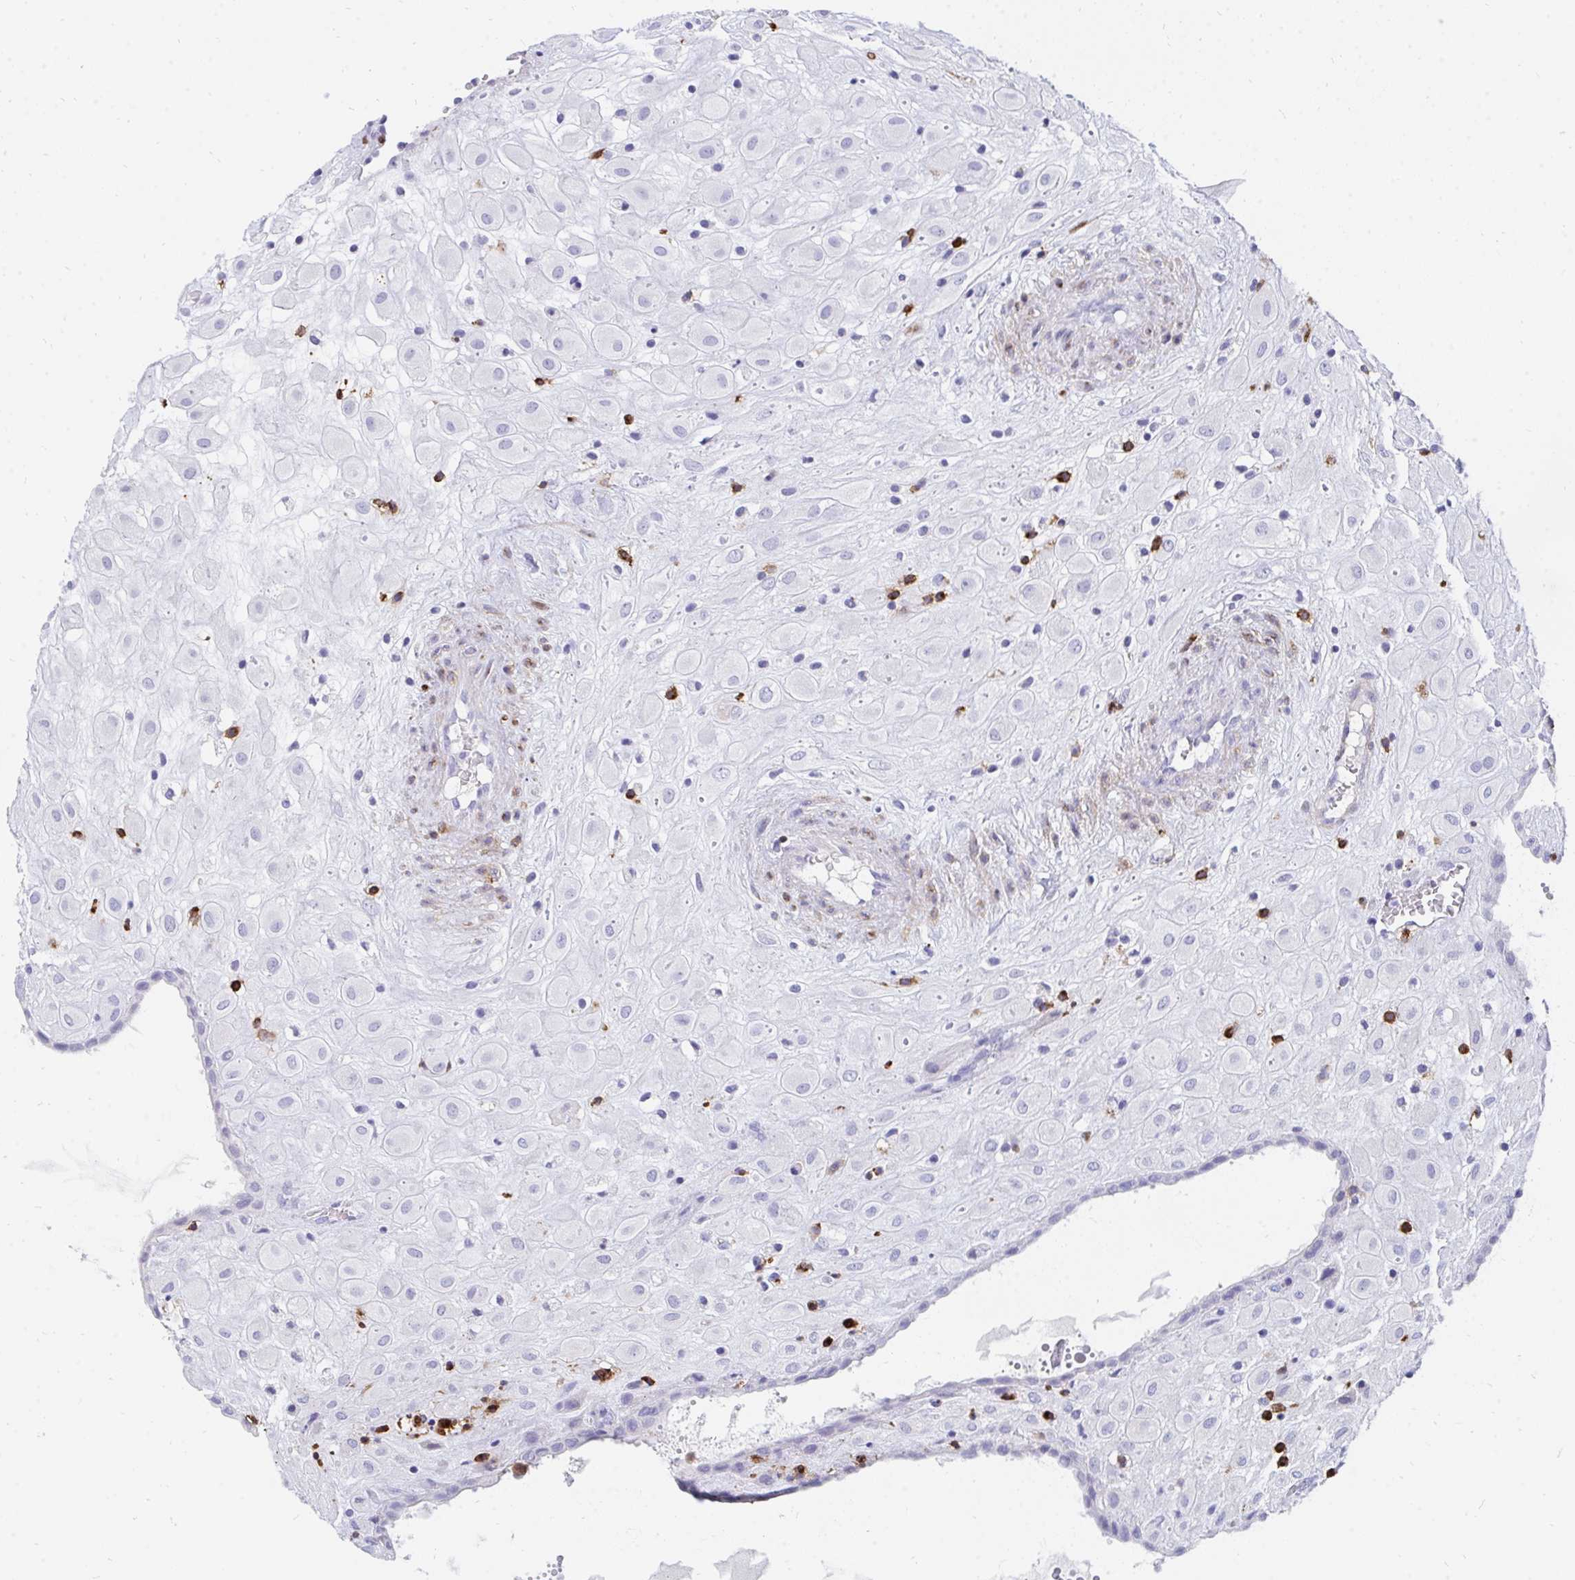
{"staining": {"intensity": "negative", "quantity": "none", "location": "none"}, "tissue": "placenta", "cell_type": "Decidual cells", "image_type": "normal", "snomed": [{"axis": "morphology", "description": "Normal tissue, NOS"}, {"axis": "topography", "description": "Placenta"}], "caption": "Immunohistochemistry (IHC) micrograph of normal placenta stained for a protein (brown), which exhibits no expression in decidual cells.", "gene": "CD7", "patient": {"sex": "female", "age": 24}}